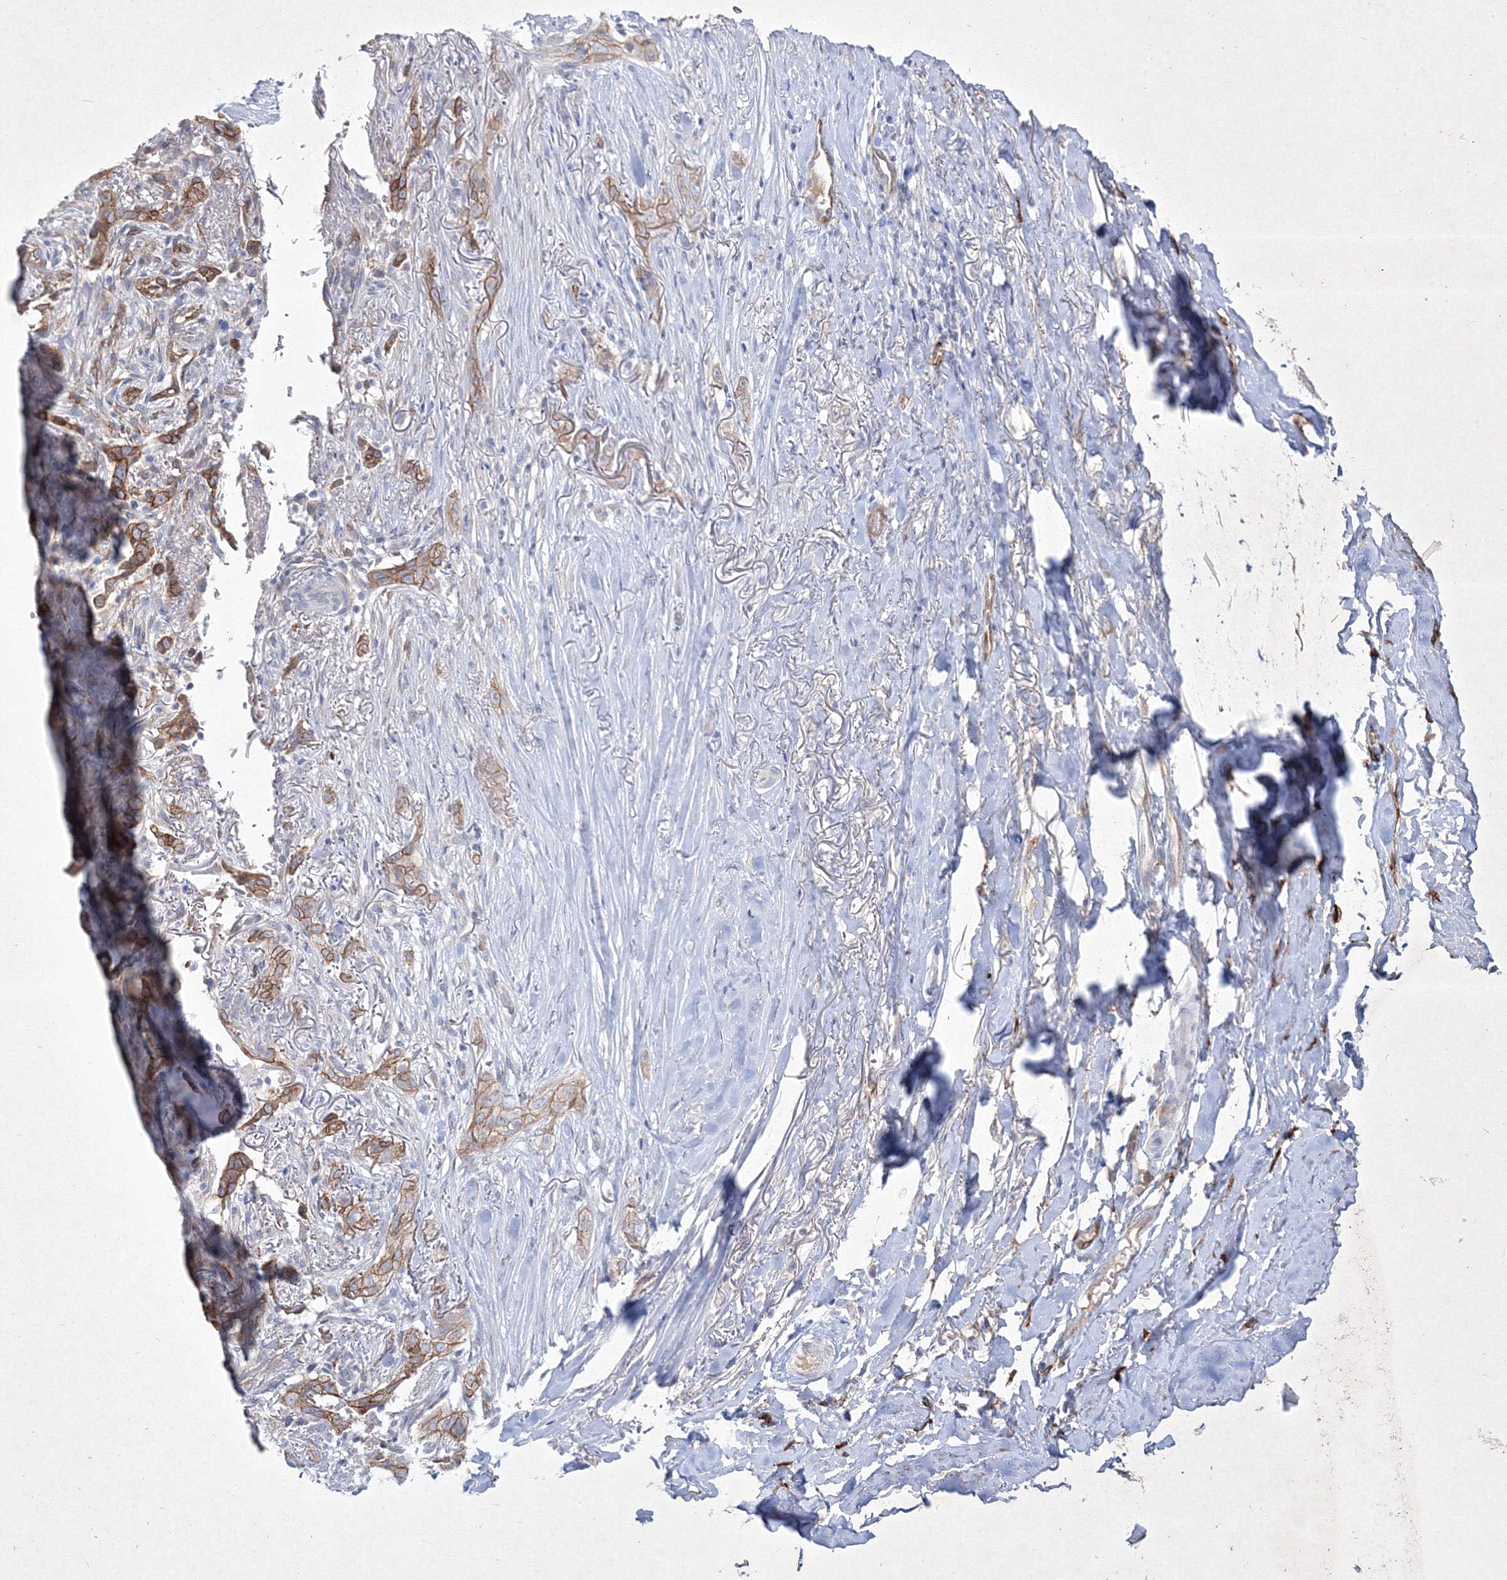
{"staining": {"intensity": "negative", "quantity": "none", "location": "none"}, "tissue": "adipose tissue", "cell_type": "Adipocytes", "image_type": "normal", "snomed": [{"axis": "morphology", "description": "Normal tissue, NOS"}, {"axis": "morphology", "description": "Basal cell carcinoma"}, {"axis": "topography", "description": "Skin"}], "caption": "Immunohistochemical staining of benign adipose tissue shows no significant expression in adipocytes.", "gene": "TMEM139", "patient": {"sex": "female", "age": 89}}